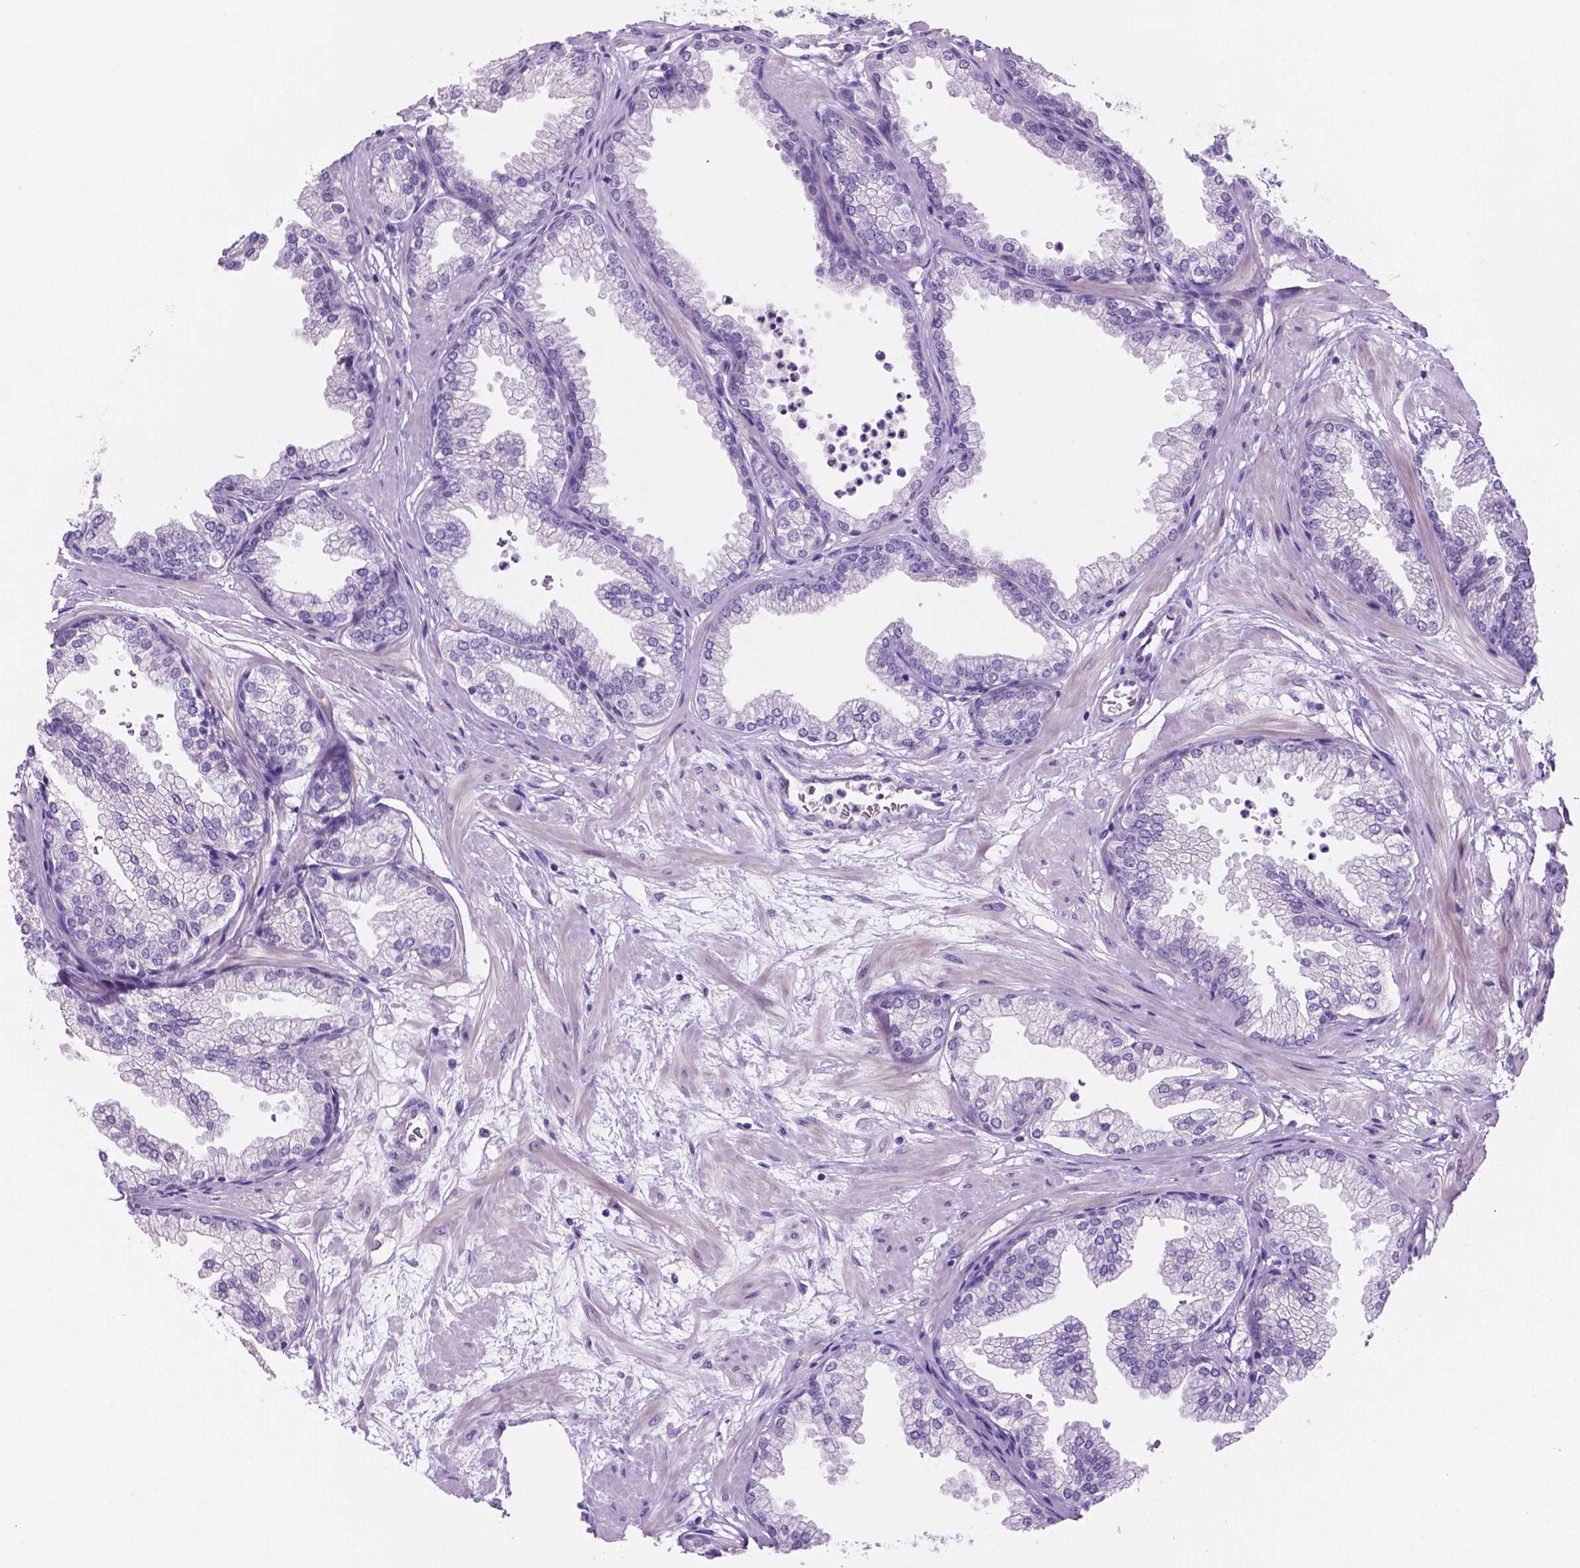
{"staining": {"intensity": "negative", "quantity": "none", "location": "none"}, "tissue": "prostate", "cell_type": "Glandular cells", "image_type": "normal", "snomed": [{"axis": "morphology", "description": "Normal tissue, NOS"}, {"axis": "topography", "description": "Prostate"}], "caption": "Normal prostate was stained to show a protein in brown. There is no significant expression in glandular cells. (DAB (3,3'-diaminobenzidine) IHC, high magnification).", "gene": "EBLN2", "patient": {"sex": "male", "age": 37}}